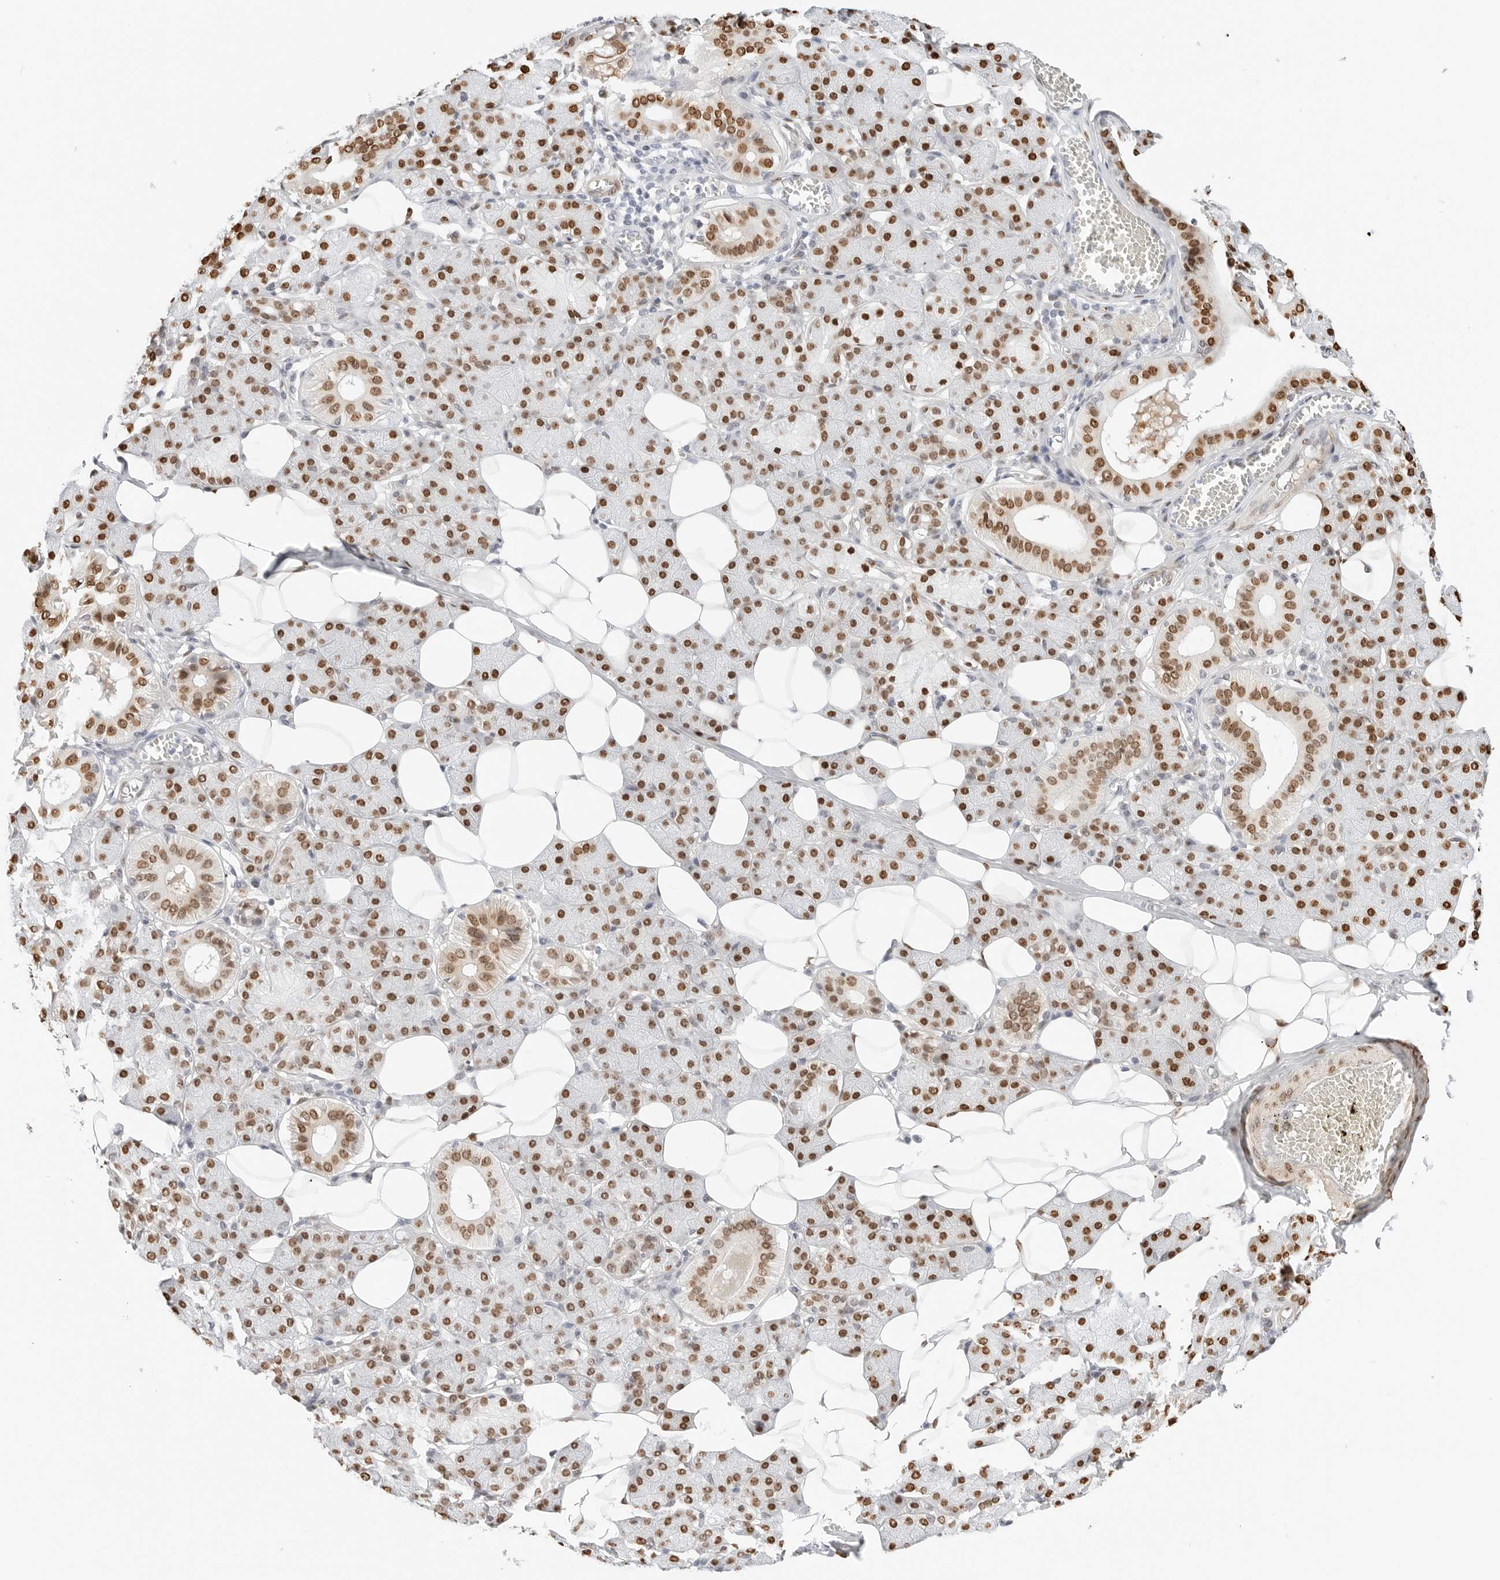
{"staining": {"intensity": "strong", "quantity": ">75%", "location": "nuclear"}, "tissue": "salivary gland", "cell_type": "Glandular cells", "image_type": "normal", "snomed": [{"axis": "morphology", "description": "Normal tissue, NOS"}, {"axis": "topography", "description": "Salivary gland"}], "caption": "Strong nuclear positivity is appreciated in about >75% of glandular cells in unremarkable salivary gland.", "gene": "SPIDR", "patient": {"sex": "female", "age": 33}}